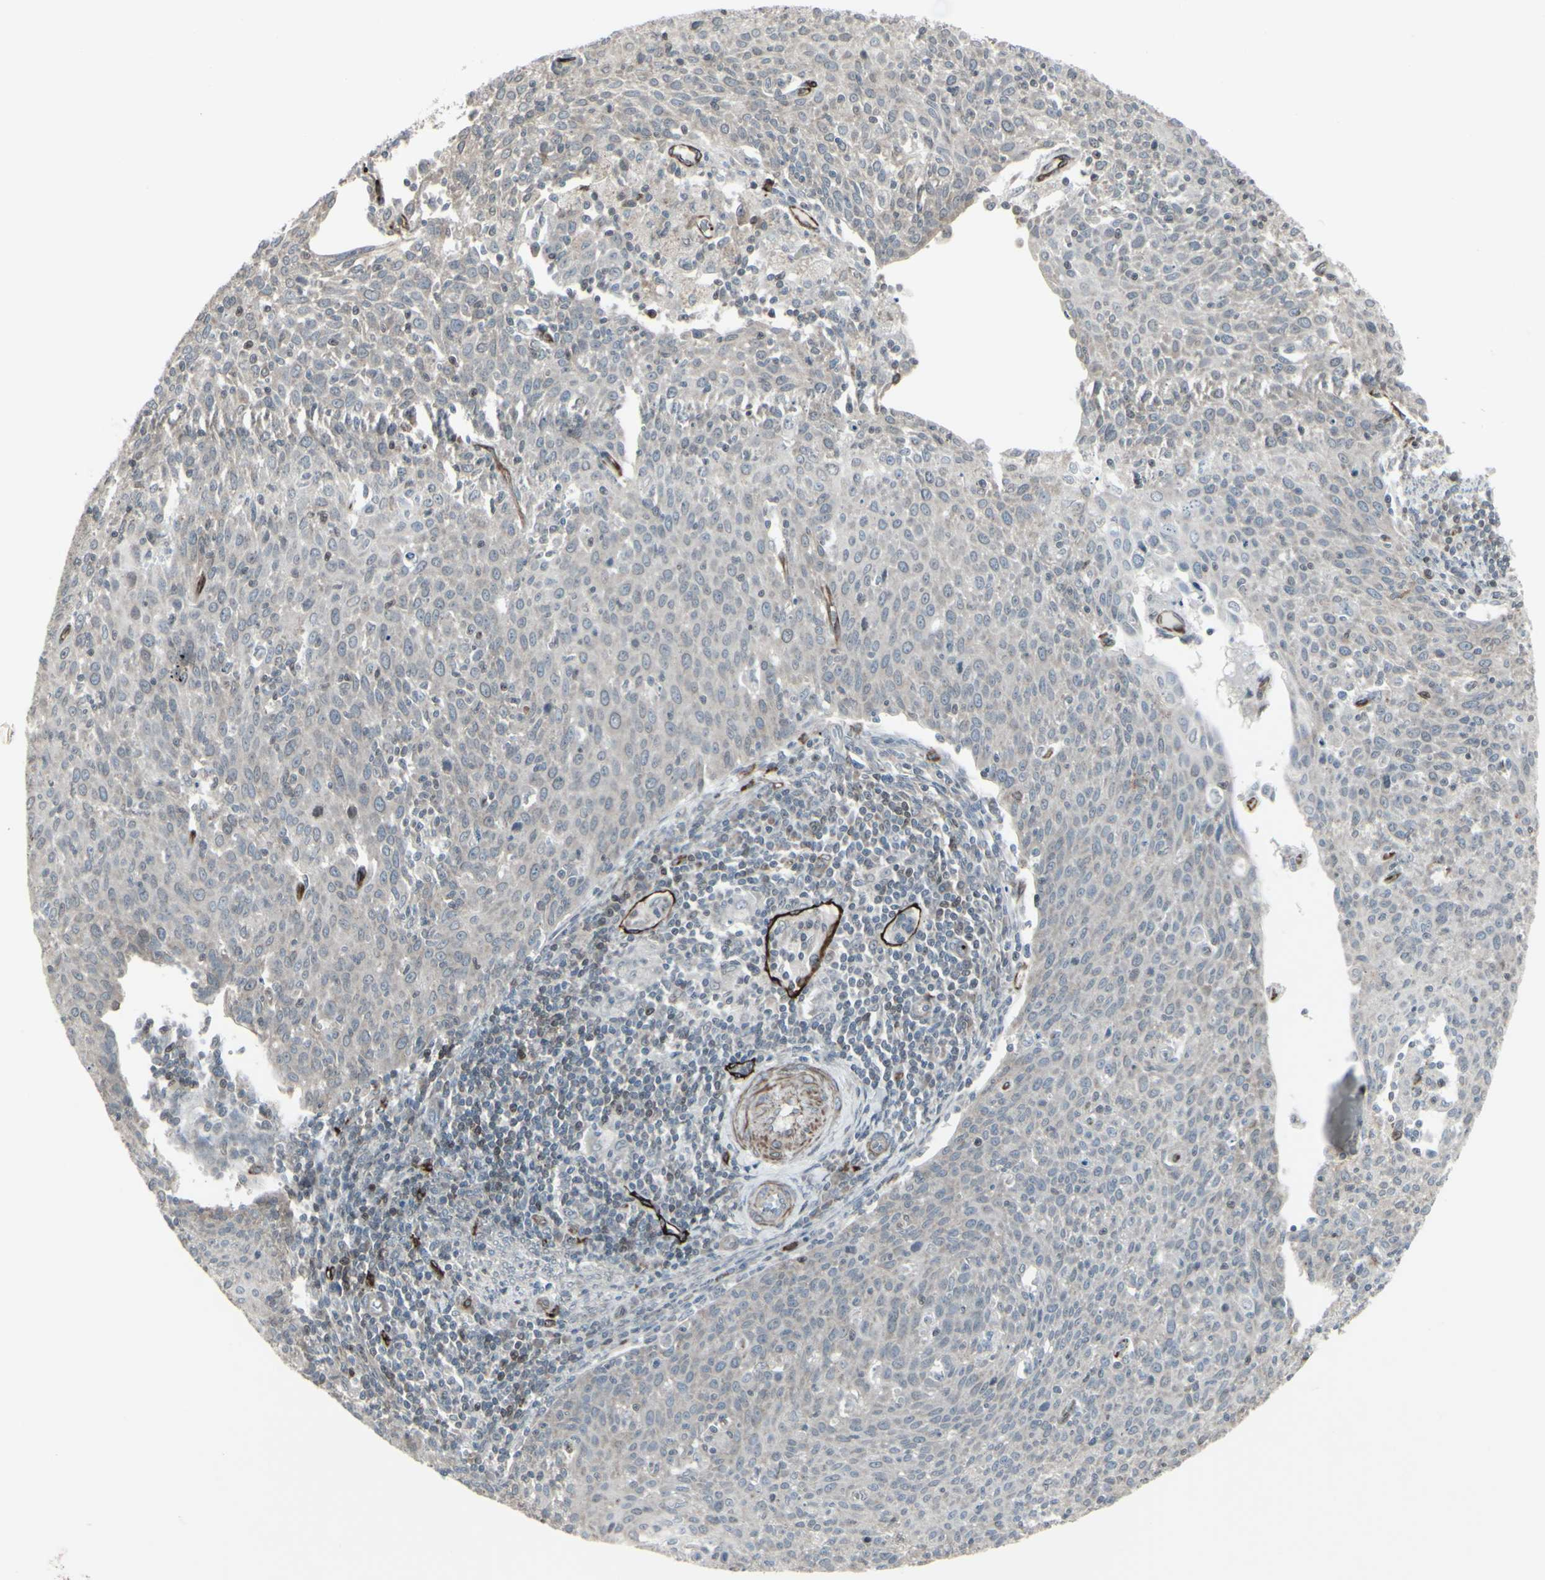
{"staining": {"intensity": "weak", "quantity": "25%-75%", "location": "cytoplasmic/membranous"}, "tissue": "cervical cancer", "cell_type": "Tumor cells", "image_type": "cancer", "snomed": [{"axis": "morphology", "description": "Squamous cell carcinoma, NOS"}, {"axis": "topography", "description": "Cervix"}], "caption": "The immunohistochemical stain labels weak cytoplasmic/membranous expression in tumor cells of squamous cell carcinoma (cervical) tissue.", "gene": "DTX3L", "patient": {"sex": "female", "age": 38}}